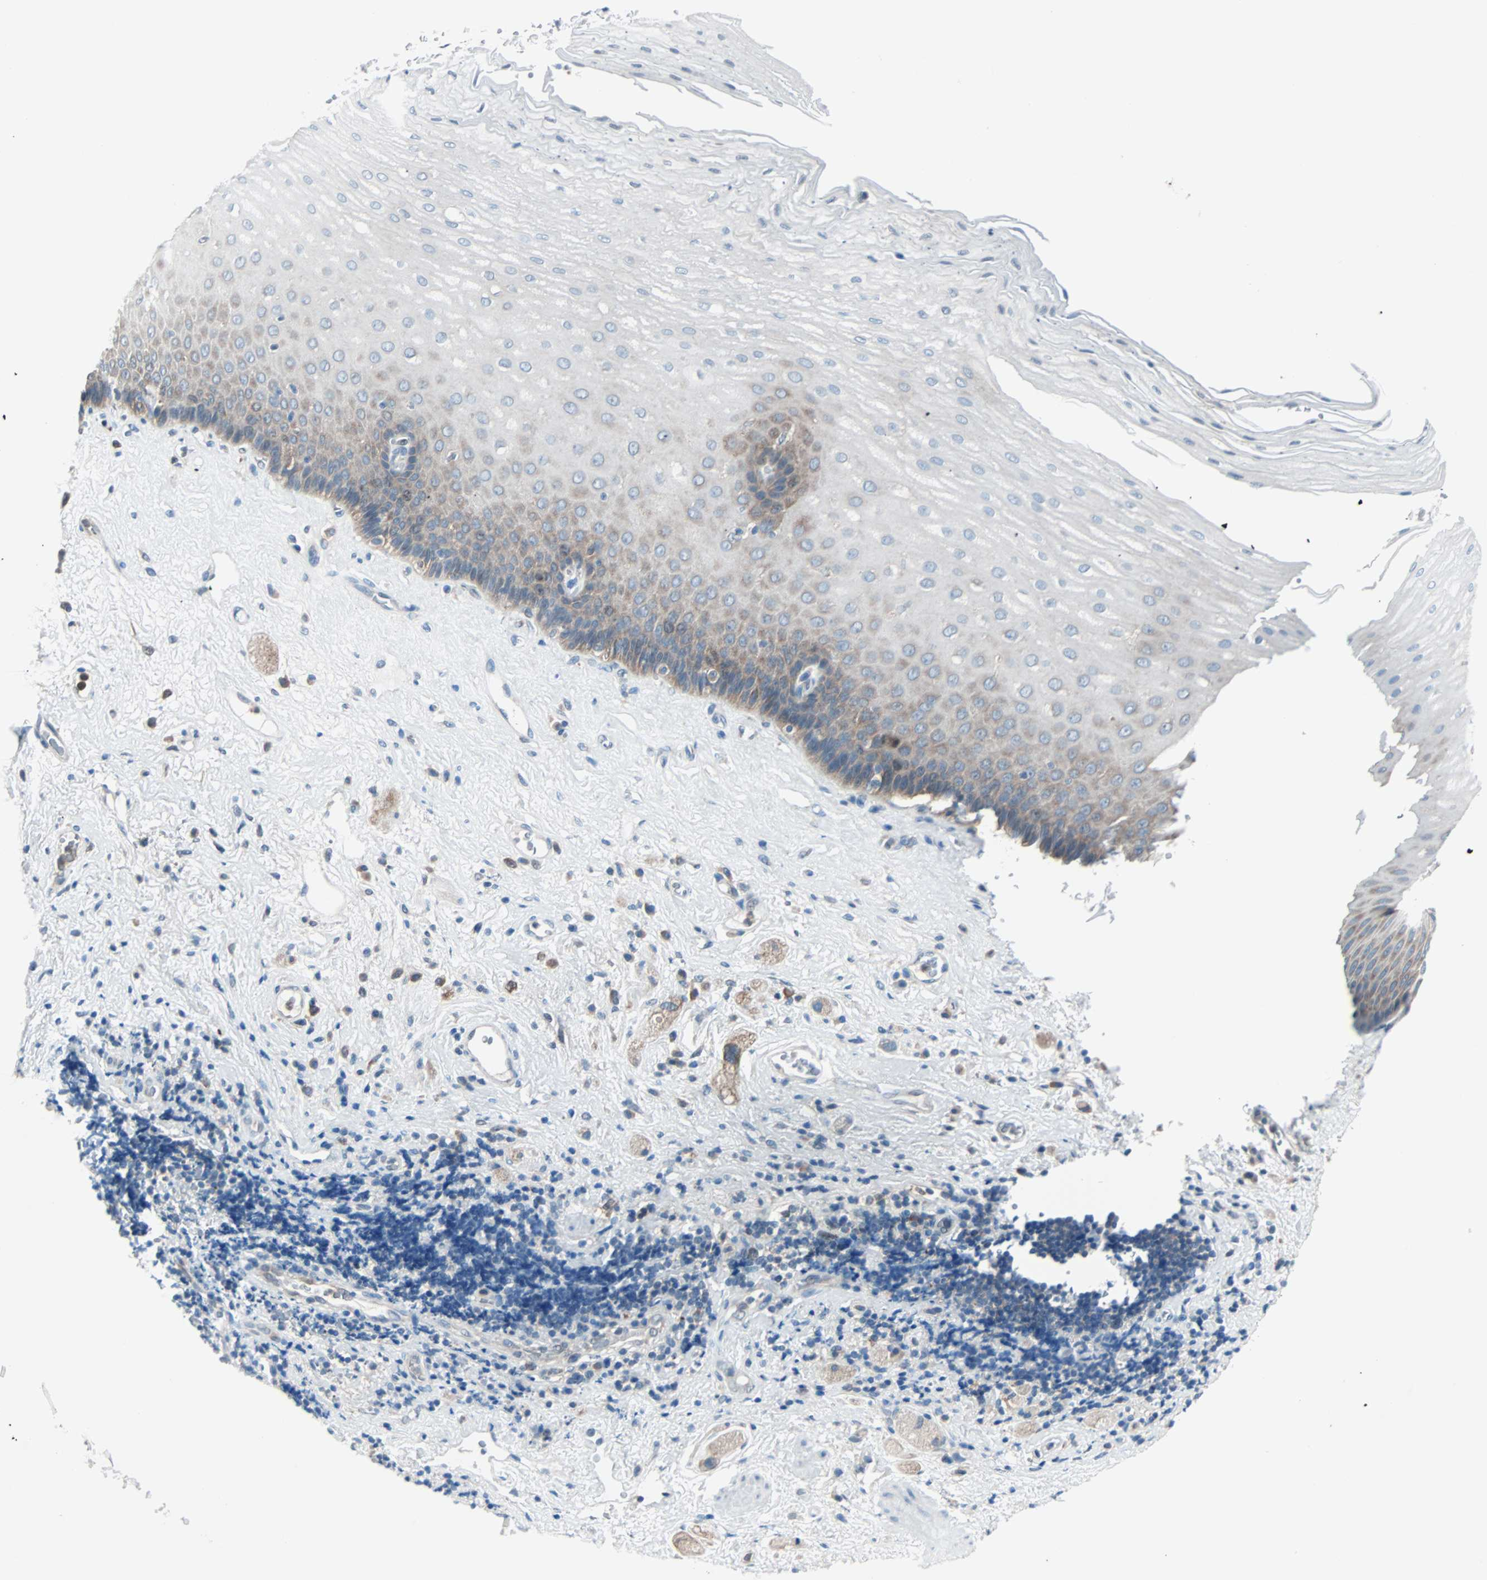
{"staining": {"intensity": "weak", "quantity": "<25%", "location": "cytoplasmic/membranous"}, "tissue": "esophagus", "cell_type": "Squamous epithelial cells", "image_type": "normal", "snomed": [{"axis": "morphology", "description": "Normal tissue, NOS"}, {"axis": "topography", "description": "Esophagus"}], "caption": "Immunohistochemistry micrograph of unremarkable esophagus: human esophagus stained with DAB exhibits no significant protein positivity in squamous epithelial cells.", "gene": "SMIM8", "patient": {"sex": "male", "age": 62}}